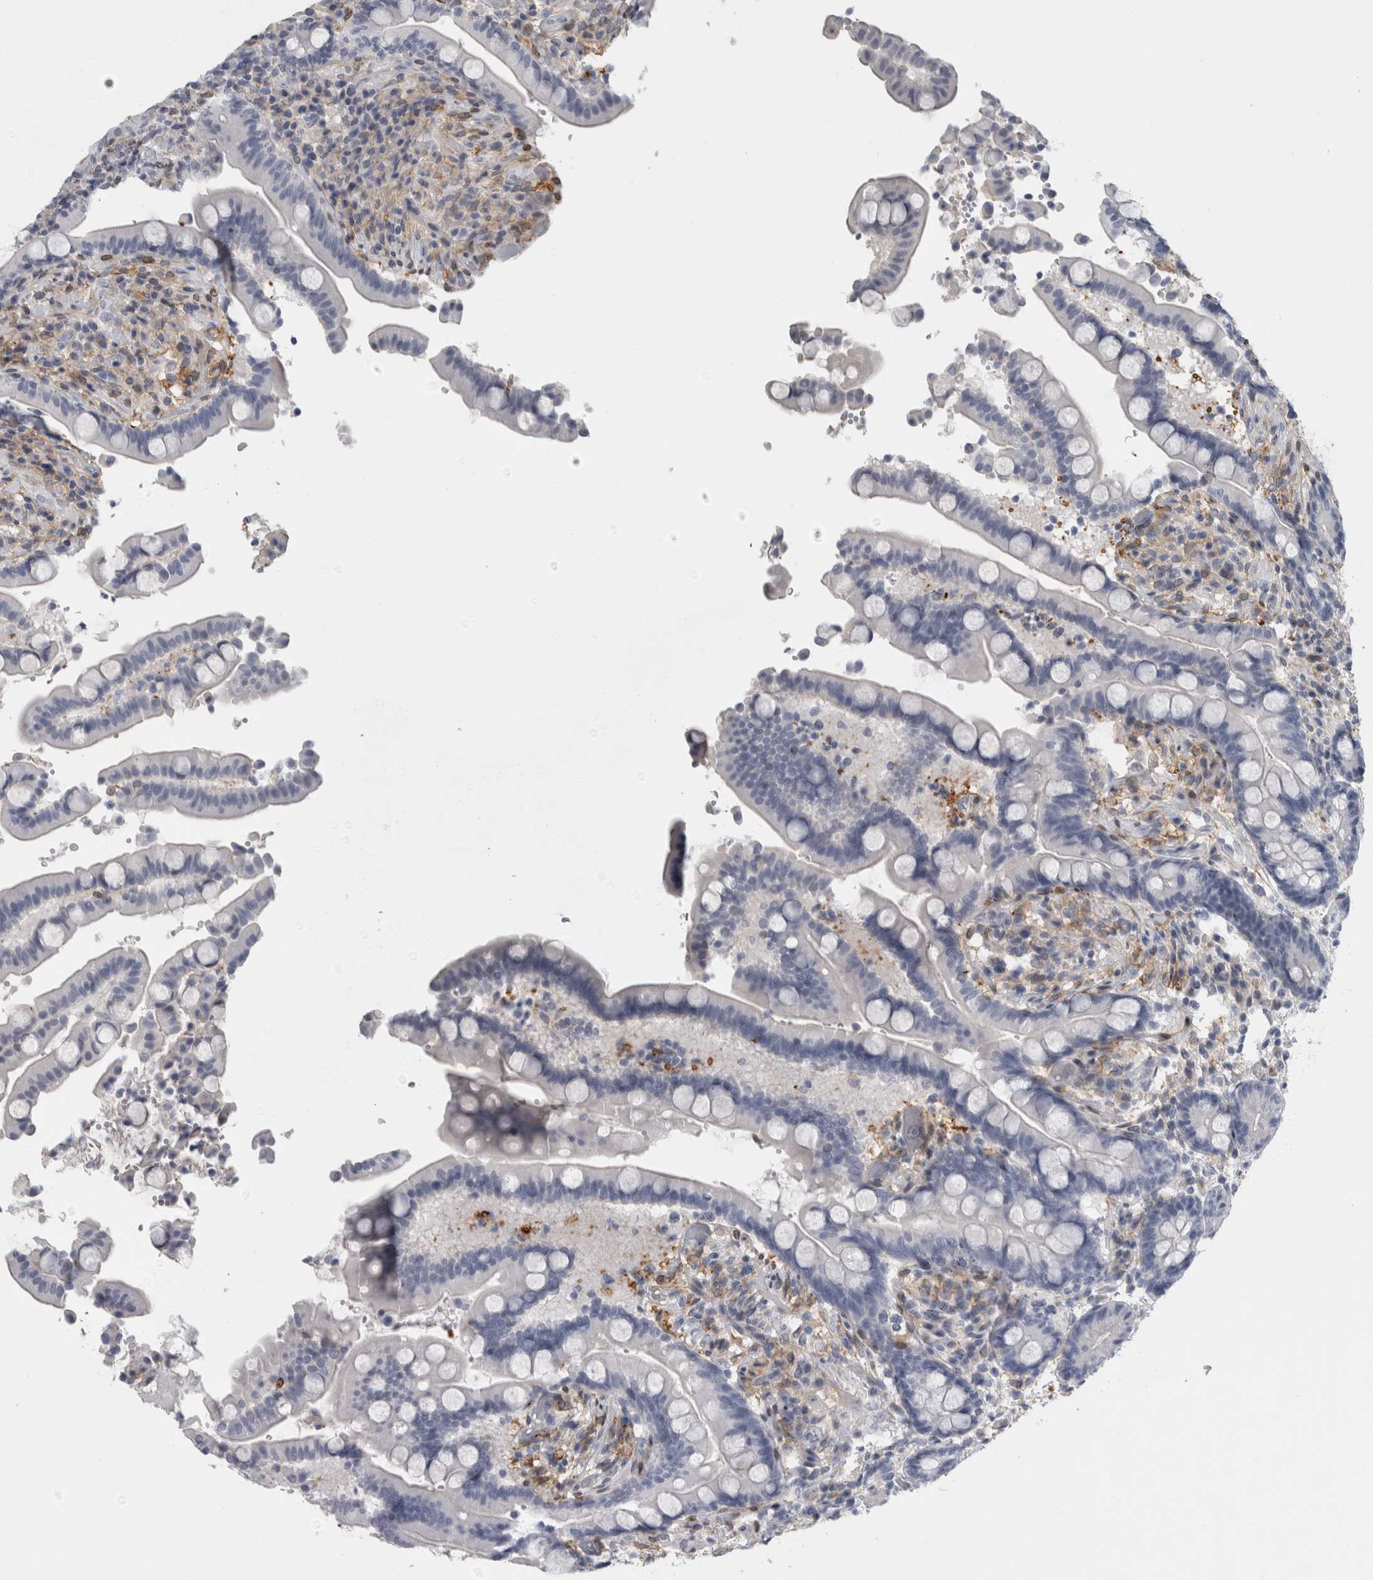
{"staining": {"intensity": "negative", "quantity": "none", "location": "none"}, "tissue": "colon", "cell_type": "Endothelial cells", "image_type": "normal", "snomed": [{"axis": "morphology", "description": "Normal tissue, NOS"}, {"axis": "topography", "description": "Colon"}], "caption": "Colon was stained to show a protein in brown. There is no significant positivity in endothelial cells. (DAB (3,3'-diaminobenzidine) IHC with hematoxylin counter stain).", "gene": "DNAJC24", "patient": {"sex": "male", "age": 73}}